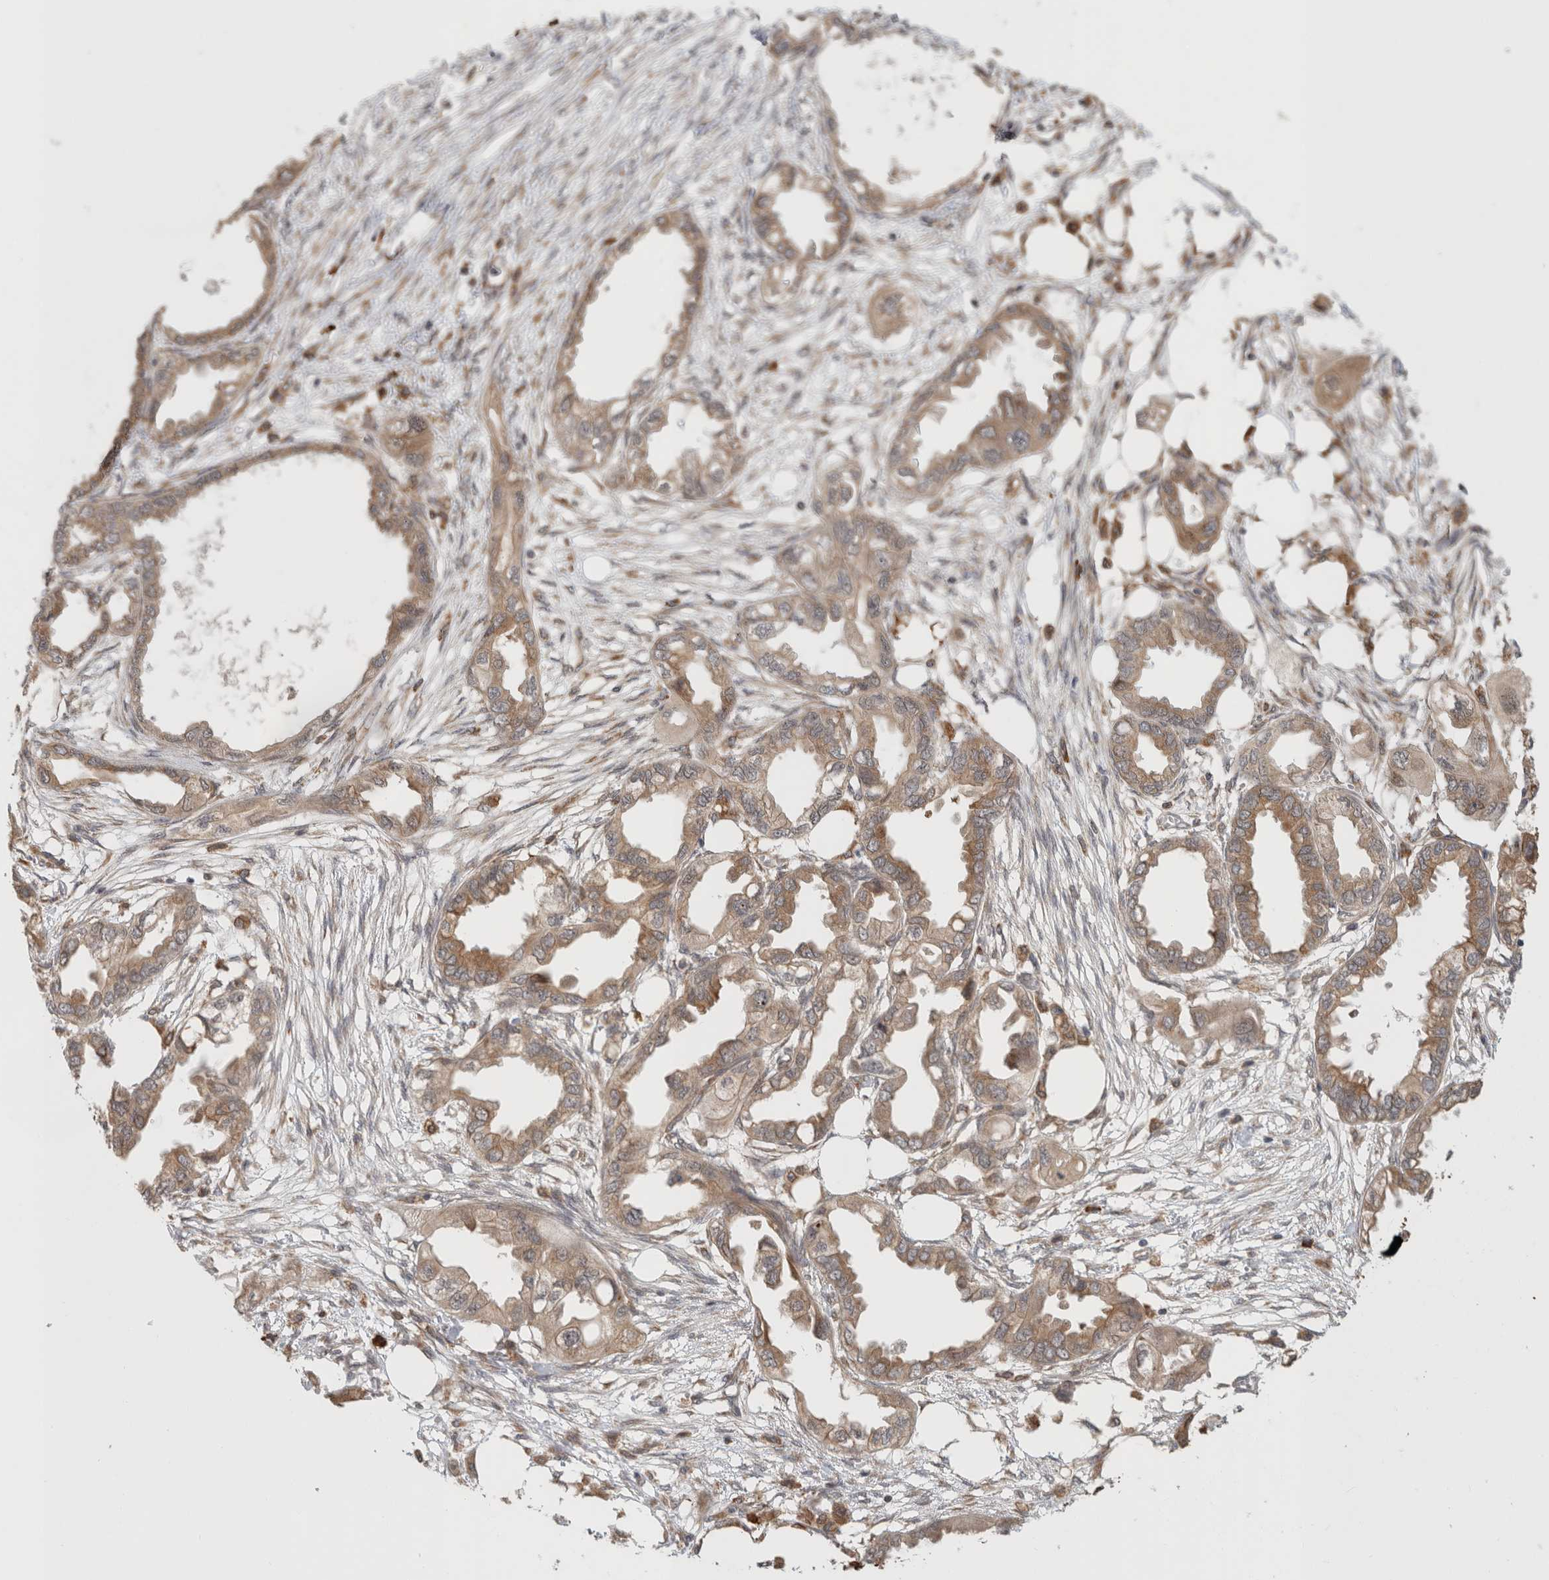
{"staining": {"intensity": "weak", "quantity": ">75%", "location": "cytoplasmic/membranous"}, "tissue": "endometrial cancer", "cell_type": "Tumor cells", "image_type": "cancer", "snomed": [{"axis": "morphology", "description": "Adenocarcinoma, NOS"}, {"axis": "morphology", "description": "Adenocarcinoma, metastatic, NOS"}, {"axis": "topography", "description": "Adipose tissue"}, {"axis": "topography", "description": "Endometrium"}], "caption": "High-magnification brightfield microscopy of endometrial cancer (metastatic adenocarcinoma) stained with DAB (3,3'-diaminobenzidine) (brown) and counterstained with hematoxylin (blue). tumor cells exhibit weak cytoplasmic/membranous positivity is identified in approximately>75% of cells.", "gene": "MS4A7", "patient": {"sex": "female", "age": 67}}